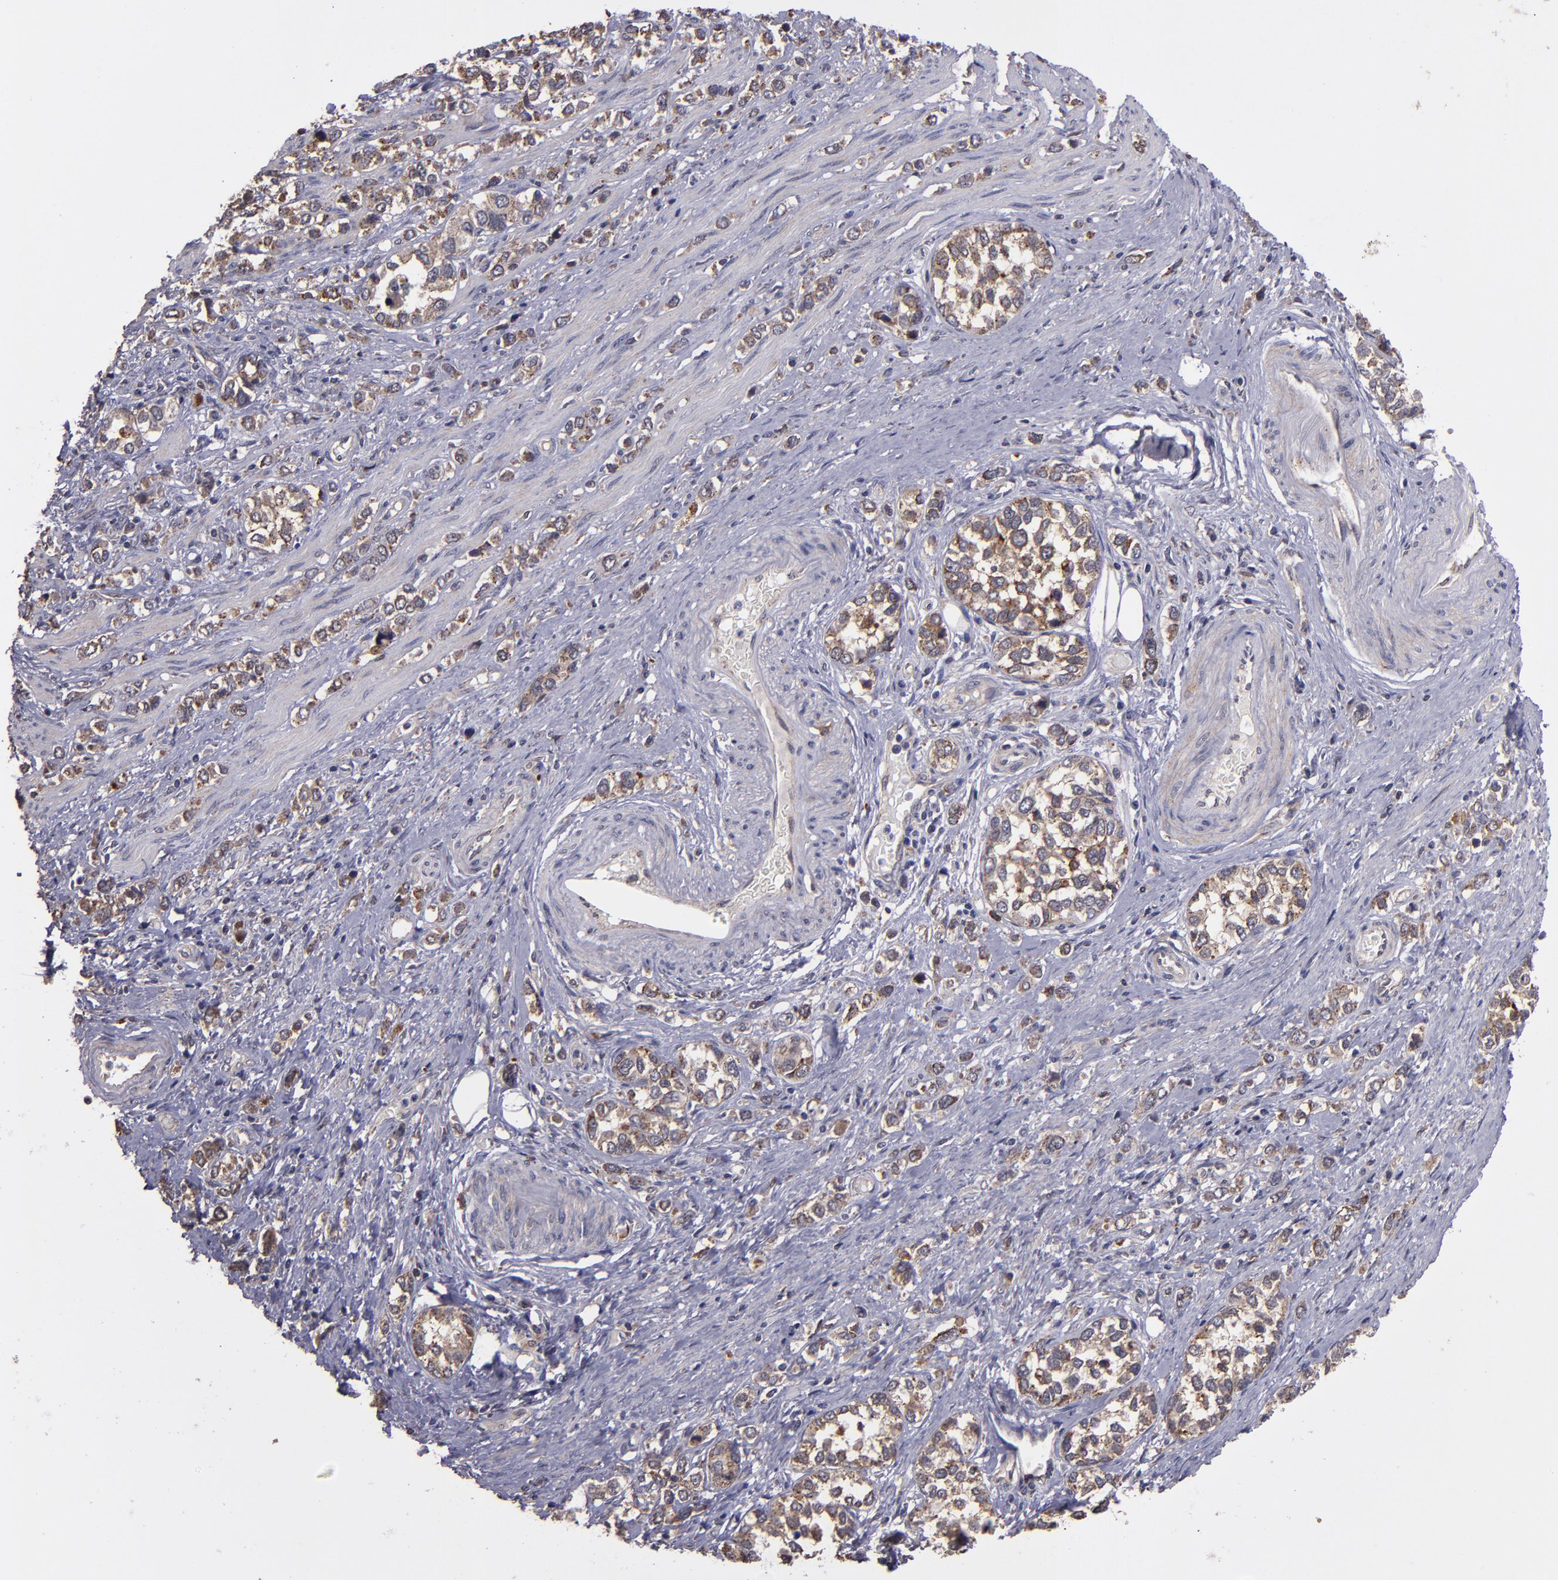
{"staining": {"intensity": "weak", "quantity": "25%-75%", "location": "cytoplasmic/membranous"}, "tissue": "stomach cancer", "cell_type": "Tumor cells", "image_type": "cancer", "snomed": [{"axis": "morphology", "description": "Adenocarcinoma, NOS"}, {"axis": "topography", "description": "Stomach, upper"}], "caption": "Adenocarcinoma (stomach) stained with a protein marker exhibits weak staining in tumor cells.", "gene": "SIPA1L1", "patient": {"sex": "male", "age": 76}}